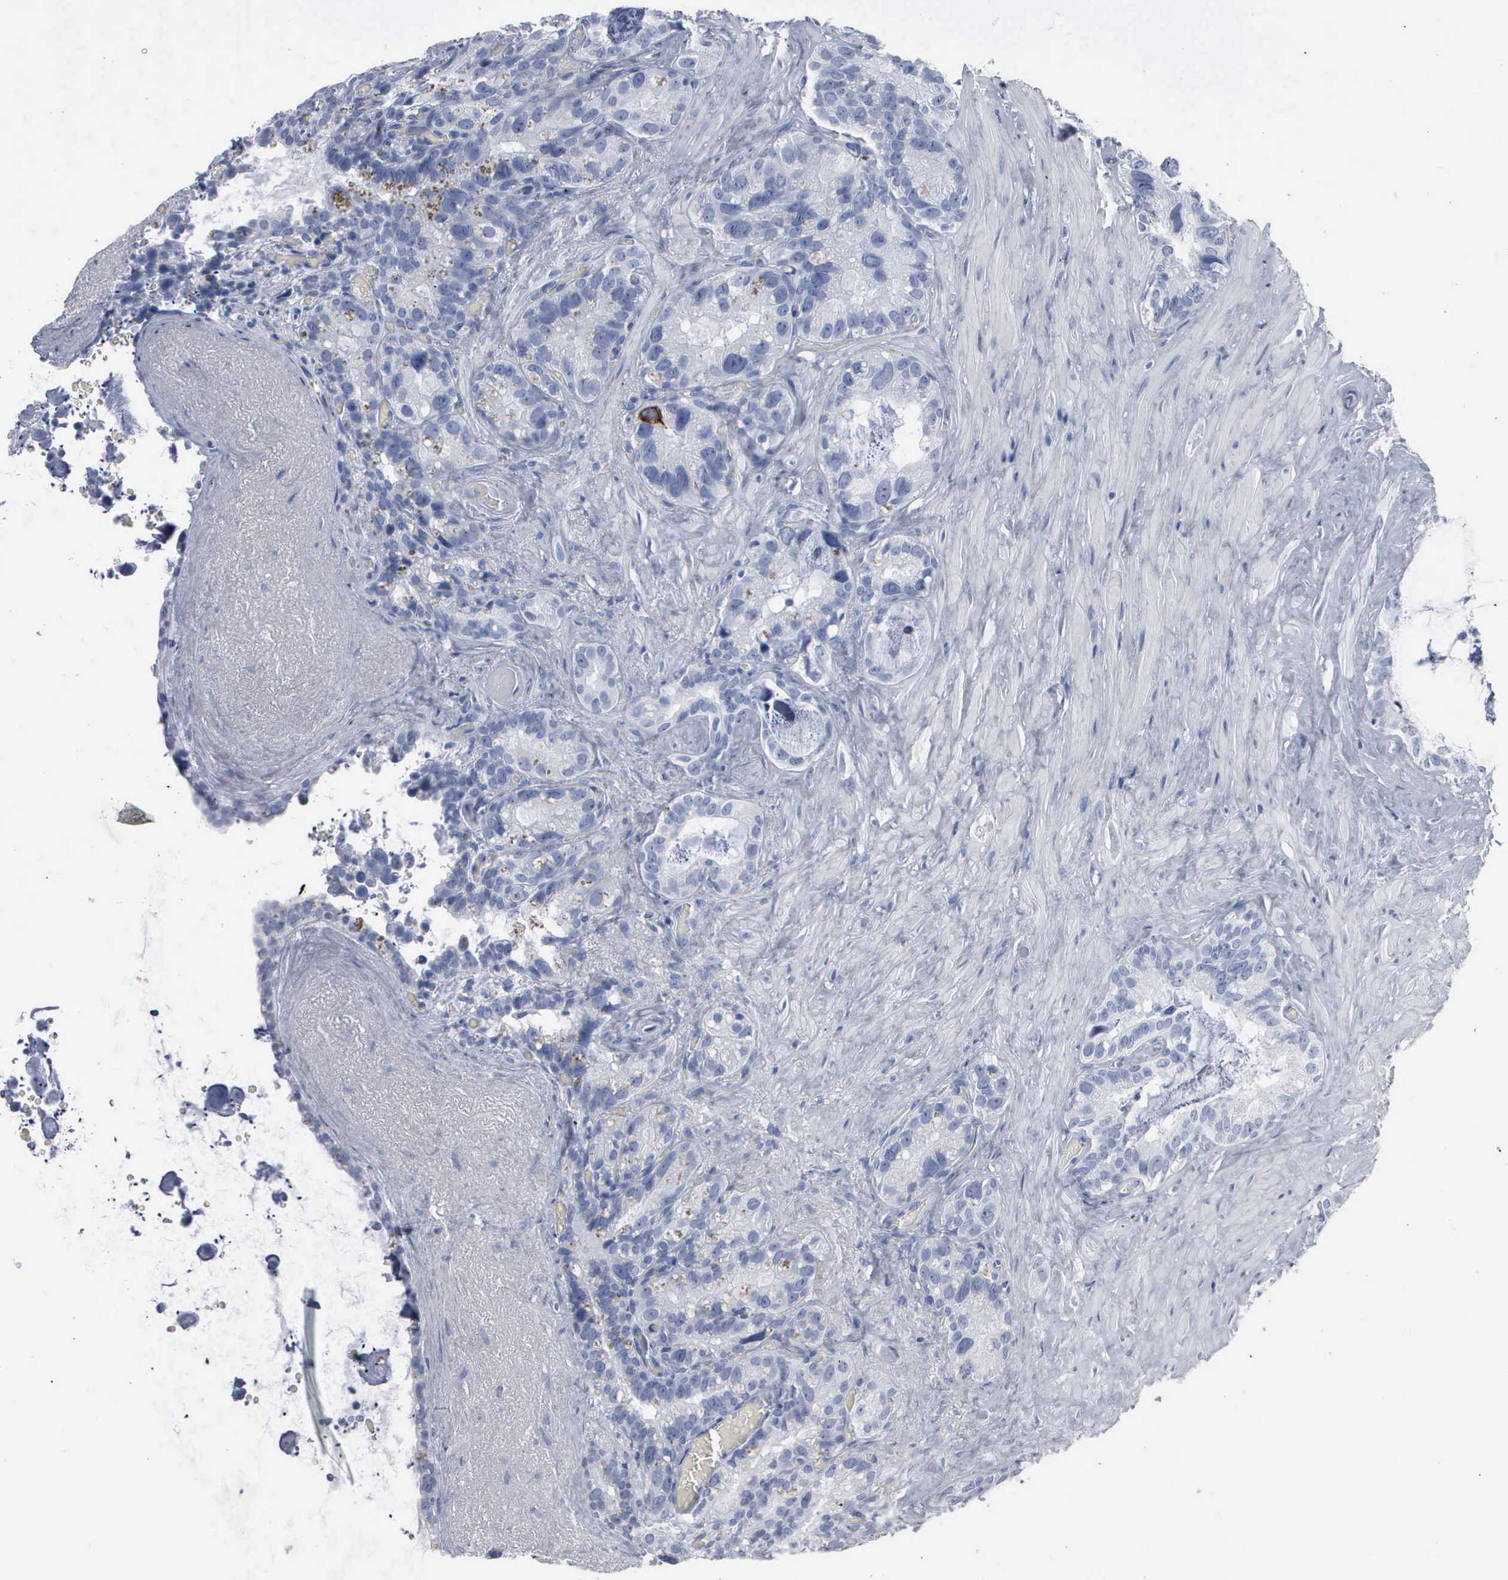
{"staining": {"intensity": "negative", "quantity": "none", "location": "none"}, "tissue": "seminal vesicle", "cell_type": "Glandular cells", "image_type": "normal", "snomed": [{"axis": "morphology", "description": "Normal tissue, NOS"}, {"axis": "topography", "description": "Seminal veicle"}], "caption": "Glandular cells show no significant protein positivity in normal seminal vesicle. (DAB (3,3'-diaminobenzidine) IHC visualized using brightfield microscopy, high magnification).", "gene": "CCNB1", "patient": {"sex": "male", "age": 63}}